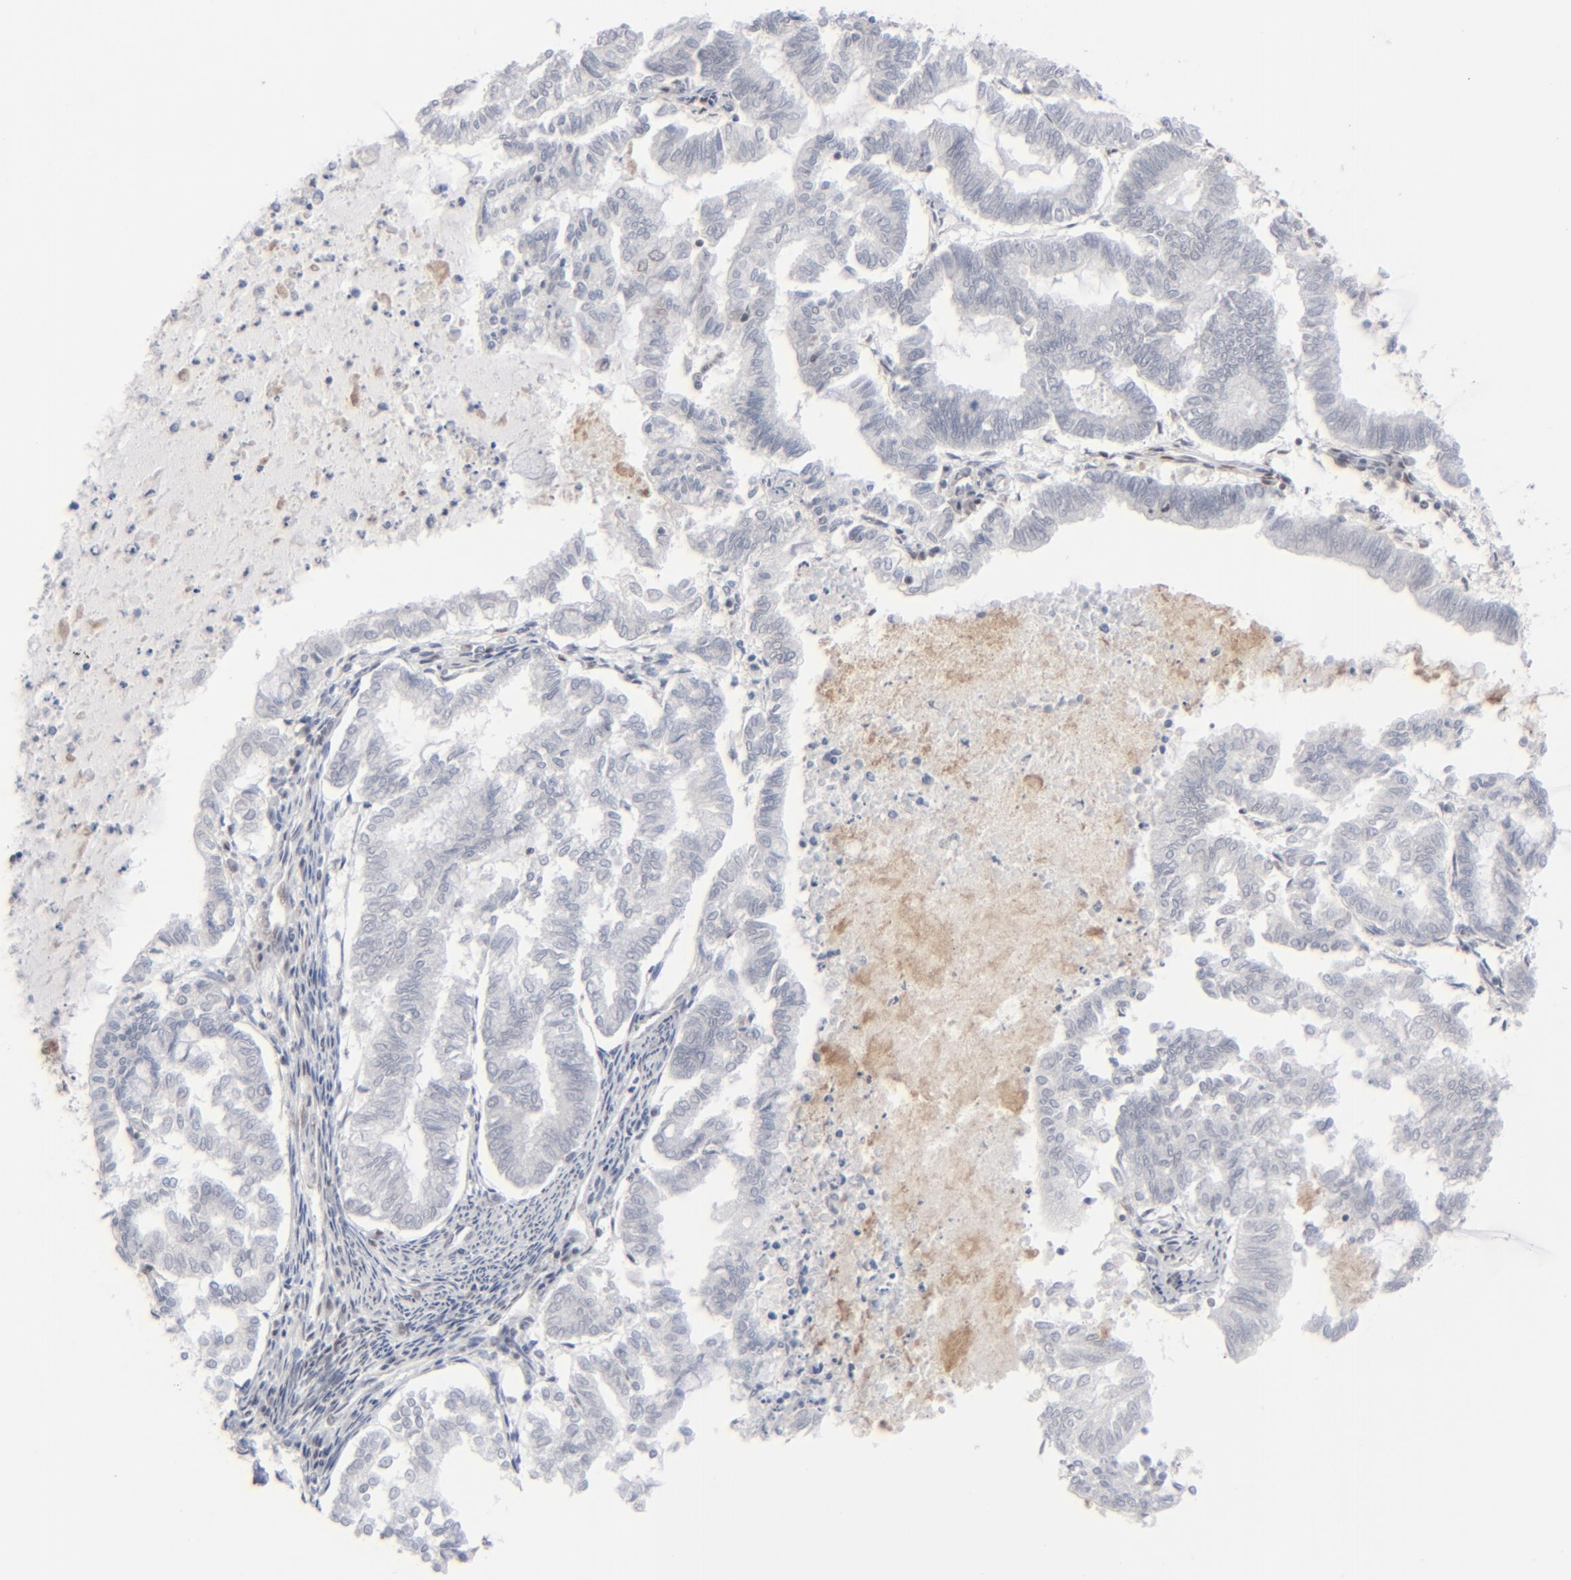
{"staining": {"intensity": "negative", "quantity": "none", "location": "none"}, "tissue": "endometrial cancer", "cell_type": "Tumor cells", "image_type": "cancer", "snomed": [{"axis": "morphology", "description": "Adenocarcinoma, NOS"}, {"axis": "topography", "description": "Endometrium"}], "caption": "DAB immunohistochemical staining of human endometrial cancer reveals no significant expression in tumor cells. Brightfield microscopy of immunohistochemistry (IHC) stained with DAB (brown) and hematoxylin (blue), captured at high magnification.", "gene": "IRF9", "patient": {"sex": "female", "age": 79}}